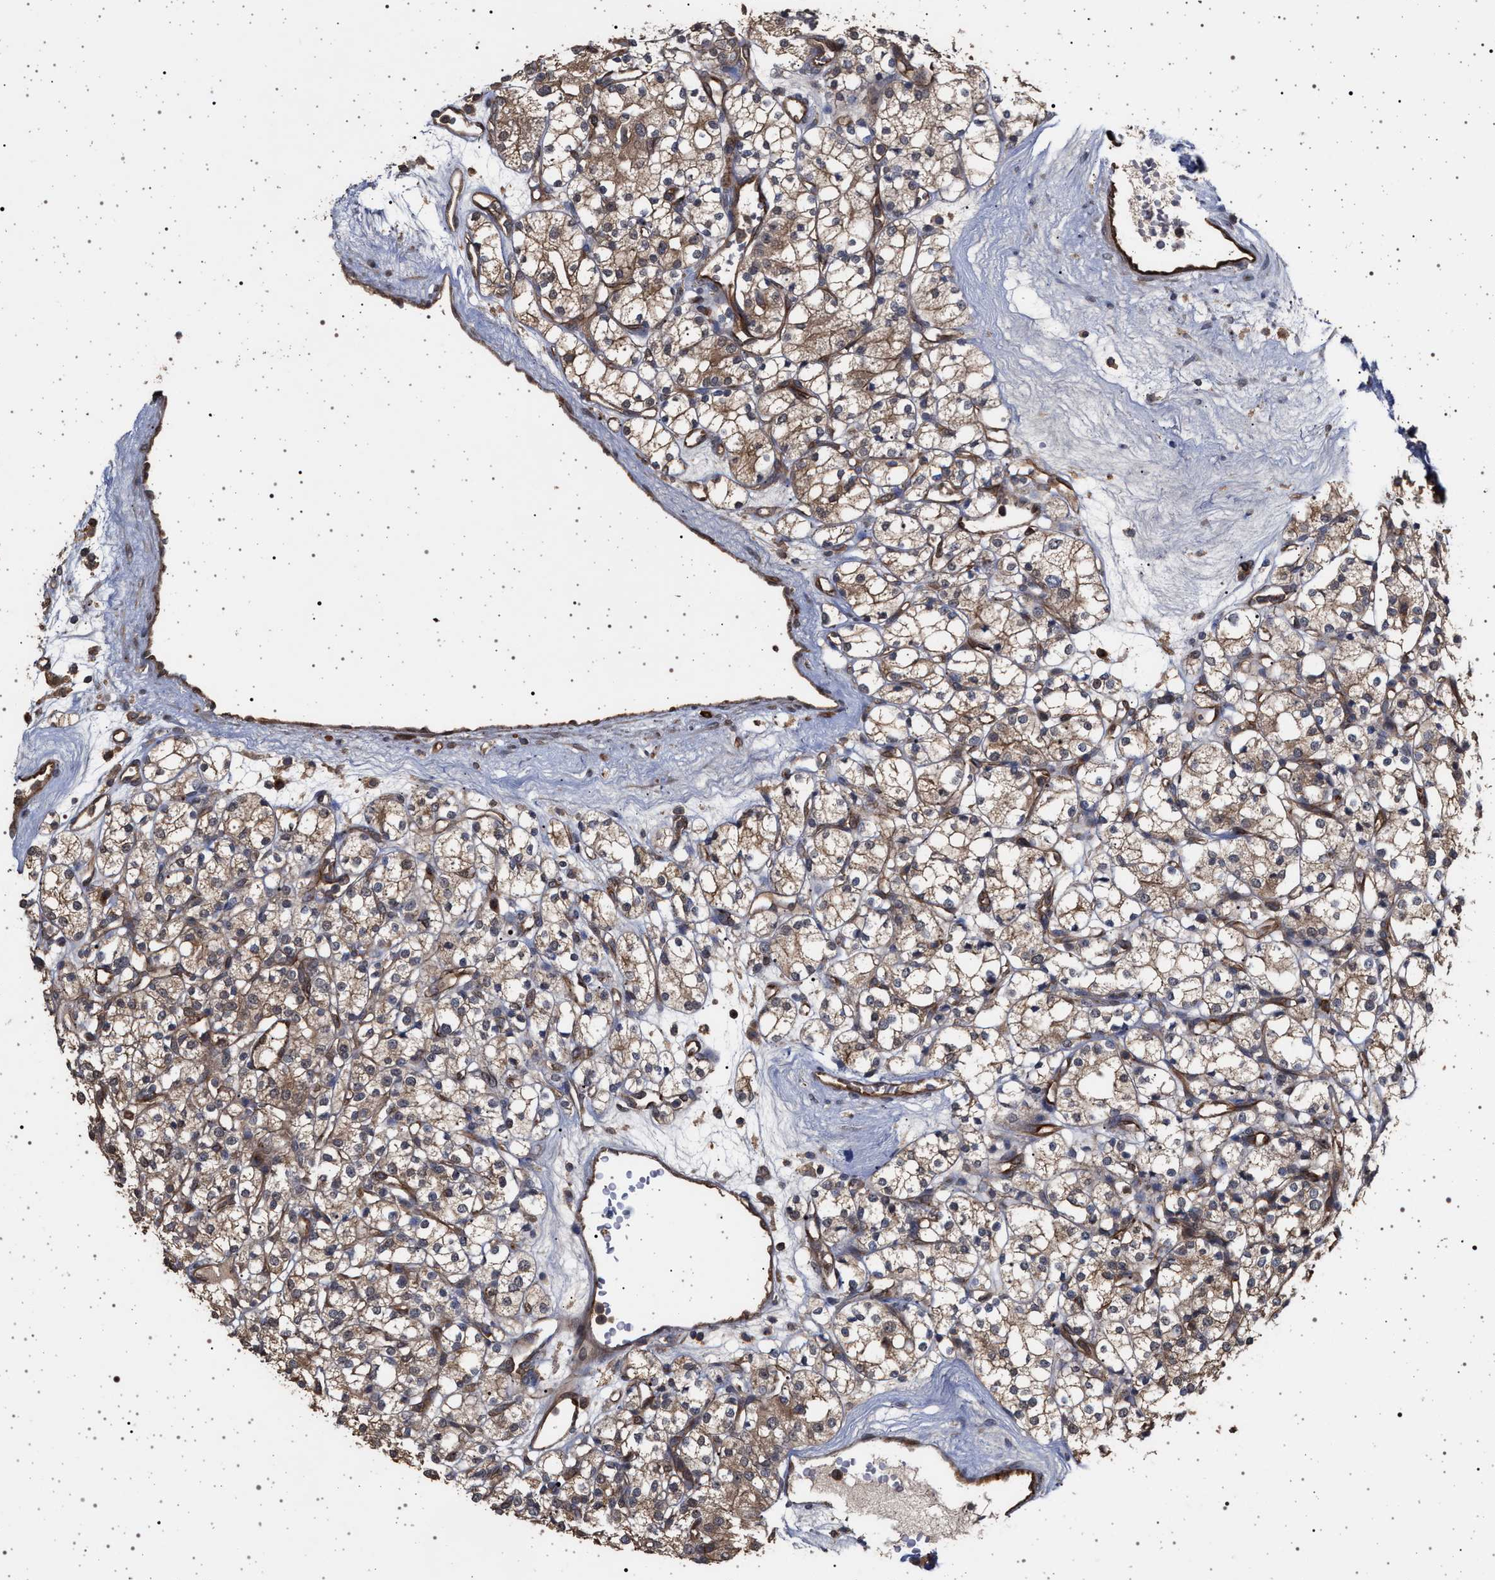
{"staining": {"intensity": "moderate", "quantity": ">75%", "location": "cytoplasmic/membranous"}, "tissue": "renal cancer", "cell_type": "Tumor cells", "image_type": "cancer", "snomed": [{"axis": "morphology", "description": "Adenocarcinoma, NOS"}, {"axis": "topography", "description": "Kidney"}], "caption": "This photomicrograph exhibits immunohistochemistry staining of human renal adenocarcinoma, with medium moderate cytoplasmic/membranous positivity in approximately >75% of tumor cells.", "gene": "IFT20", "patient": {"sex": "male", "age": 77}}